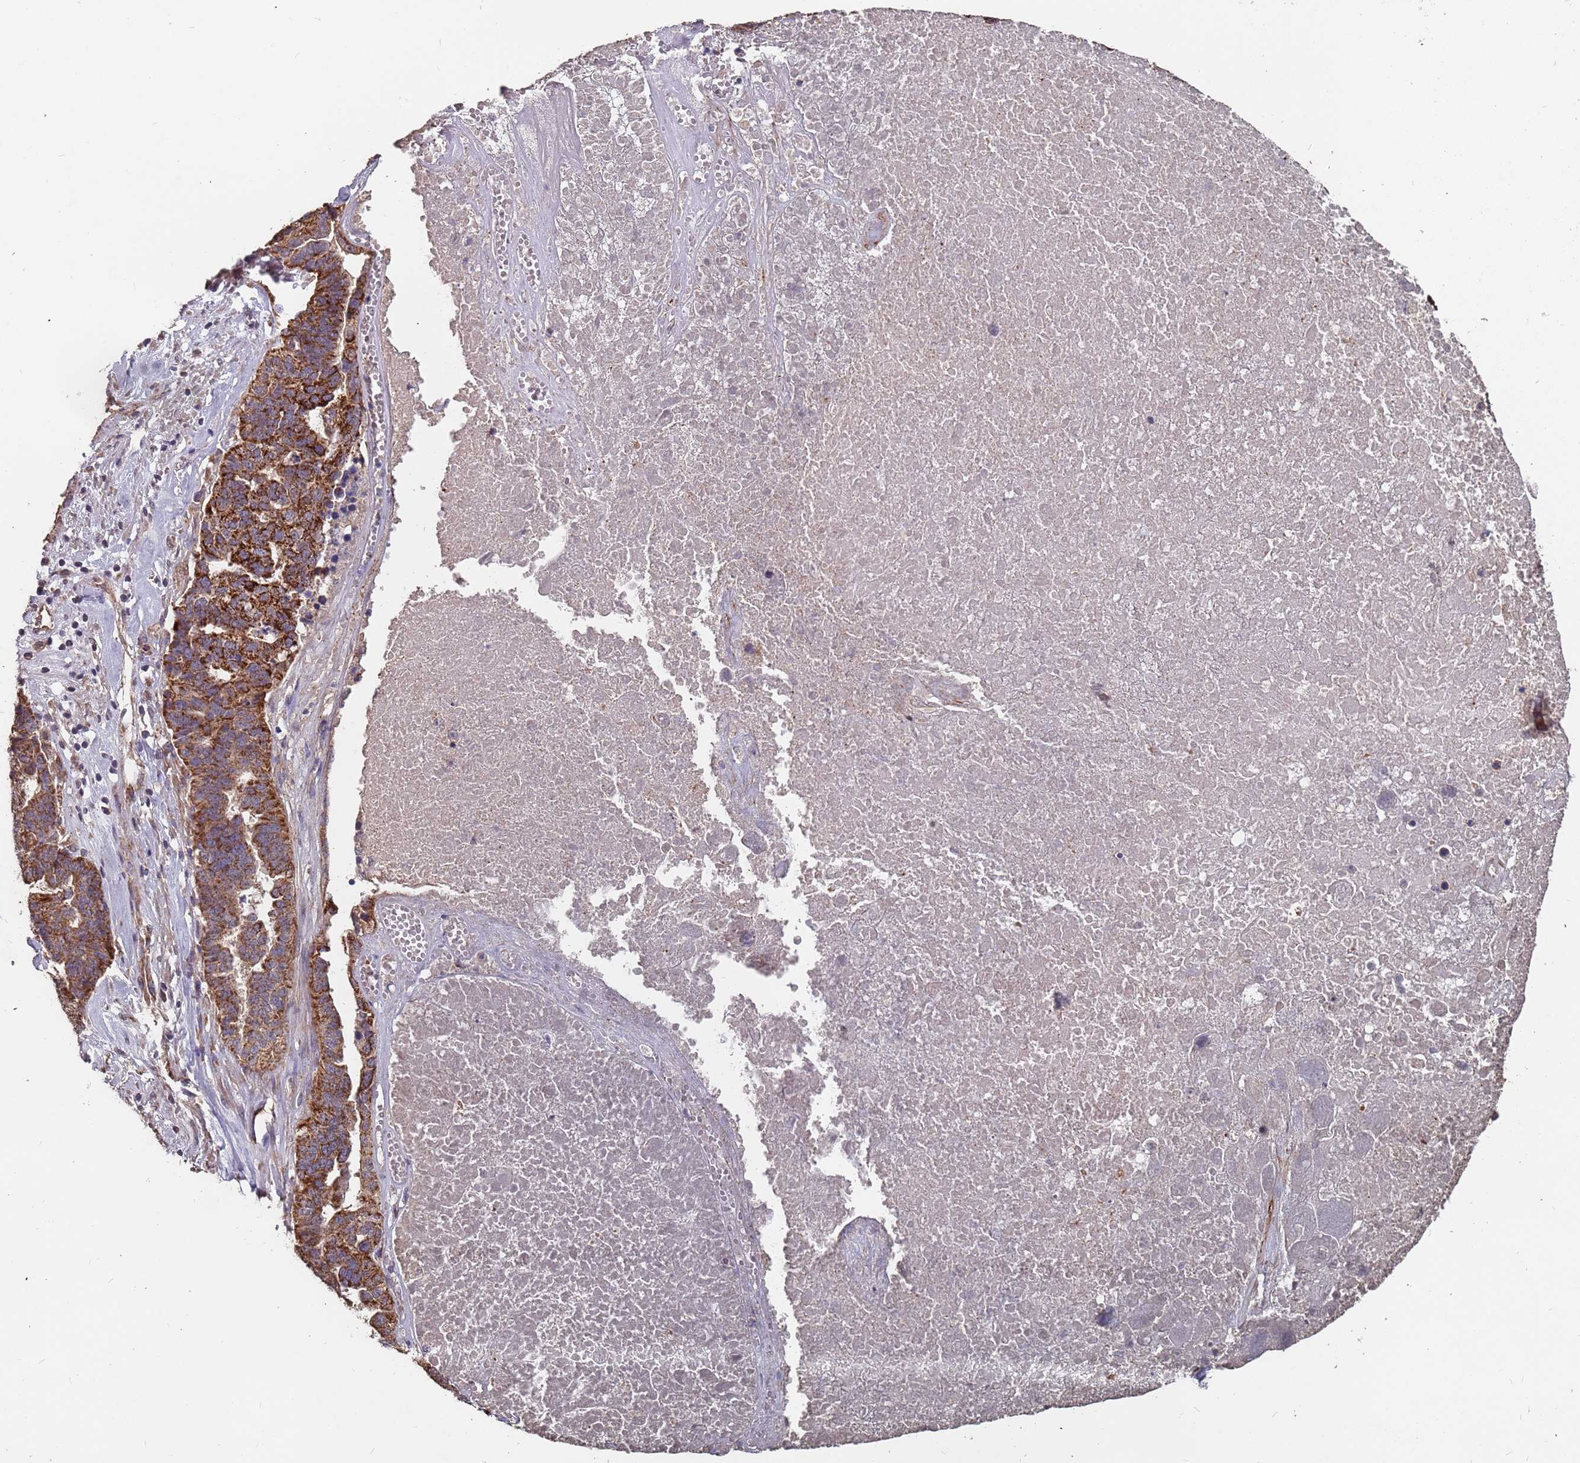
{"staining": {"intensity": "strong", "quantity": ">75%", "location": "cytoplasmic/membranous"}, "tissue": "ovarian cancer", "cell_type": "Tumor cells", "image_type": "cancer", "snomed": [{"axis": "morphology", "description": "Cystadenocarcinoma, serous, NOS"}, {"axis": "topography", "description": "Ovary"}], "caption": "There is high levels of strong cytoplasmic/membranous positivity in tumor cells of ovarian cancer (serous cystadenocarcinoma), as demonstrated by immunohistochemical staining (brown color).", "gene": "PRORP", "patient": {"sex": "female", "age": 59}}